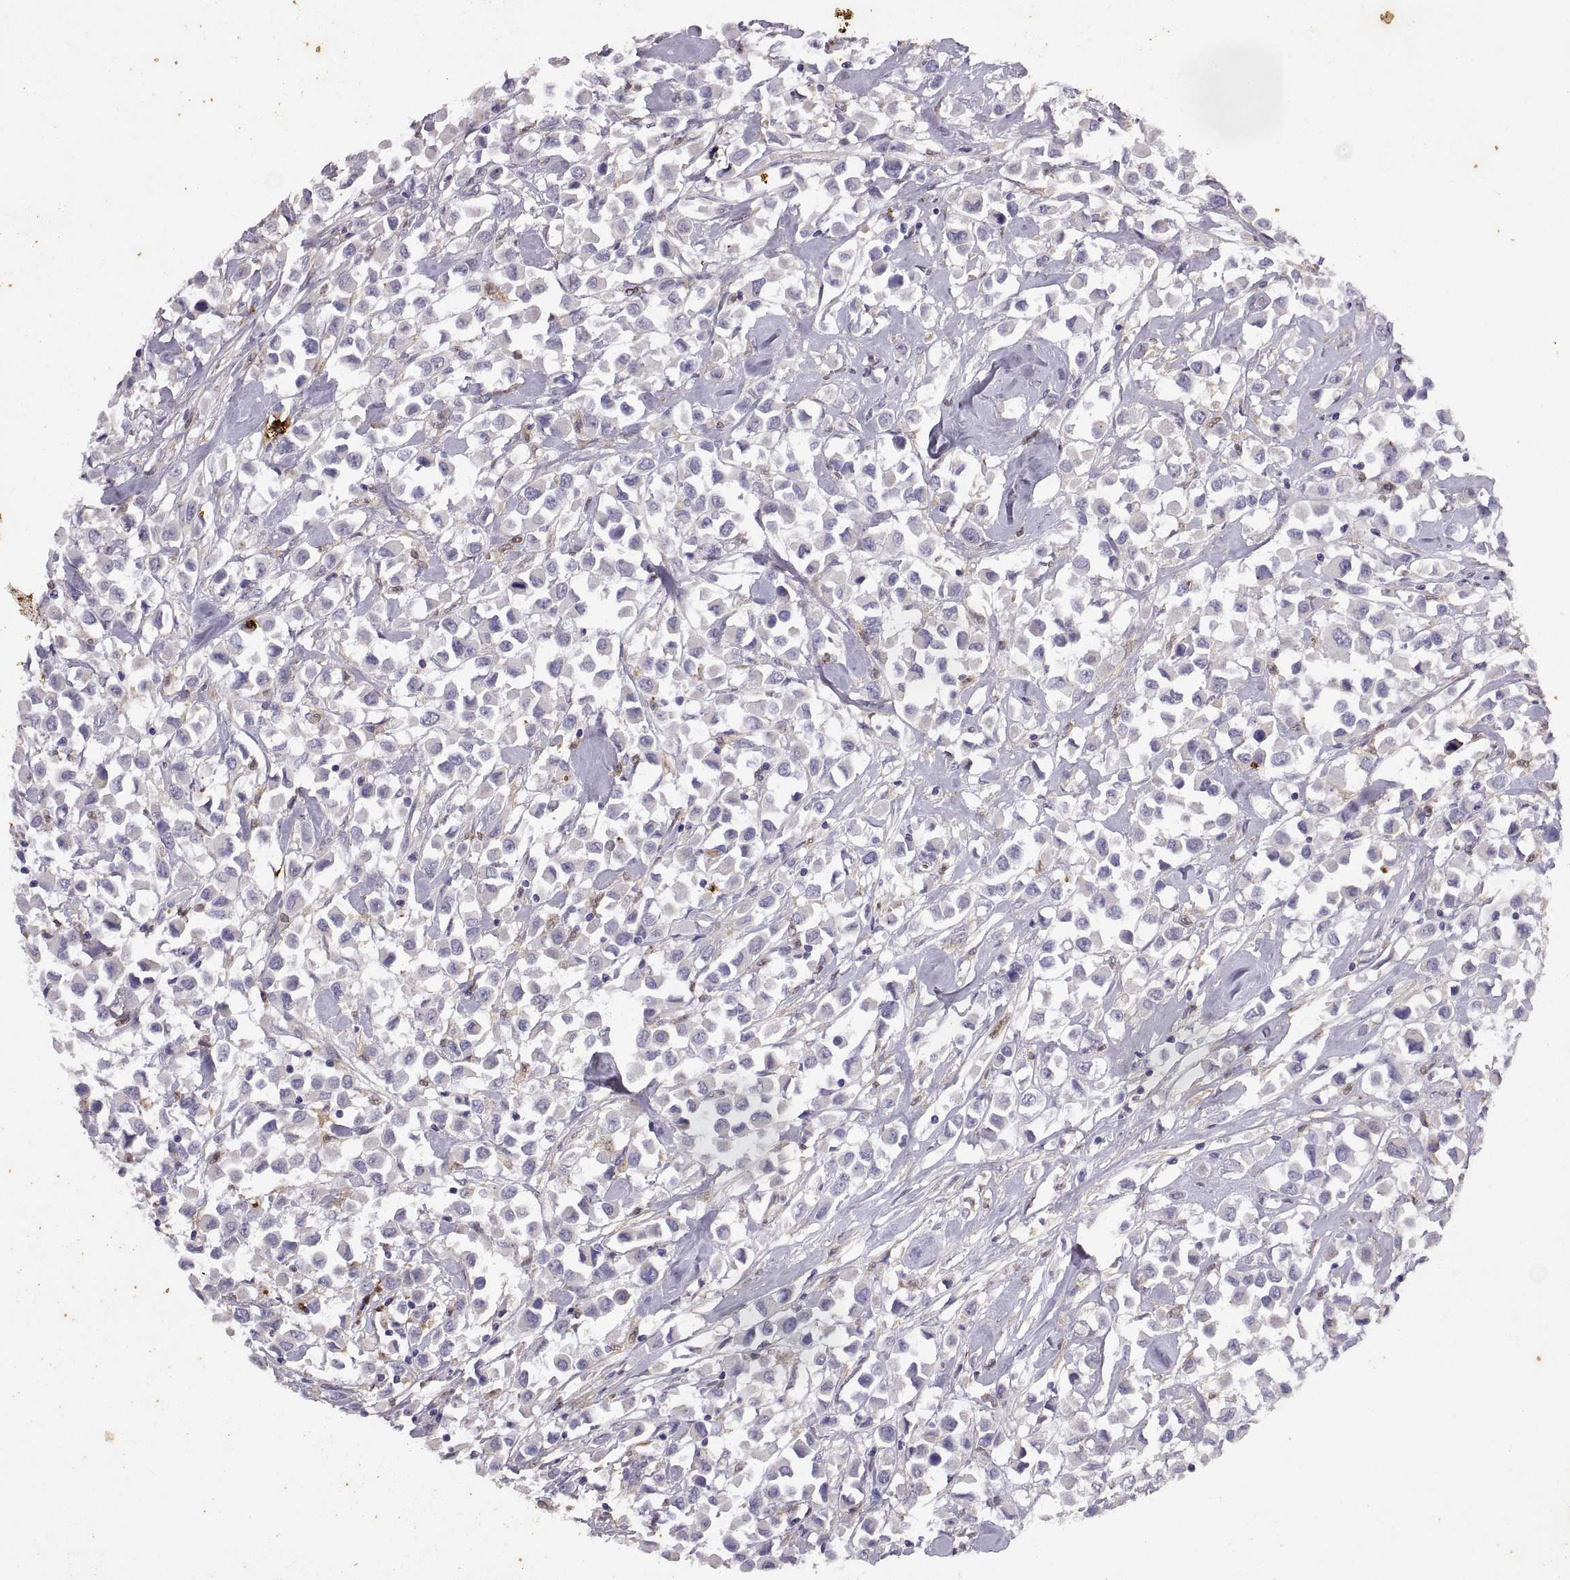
{"staining": {"intensity": "negative", "quantity": "none", "location": "none"}, "tissue": "breast cancer", "cell_type": "Tumor cells", "image_type": "cancer", "snomed": [{"axis": "morphology", "description": "Duct carcinoma"}, {"axis": "topography", "description": "Breast"}], "caption": "DAB immunohistochemical staining of breast cancer (infiltrating ductal carcinoma) reveals no significant staining in tumor cells. (DAB (3,3'-diaminobenzidine) immunohistochemistry visualized using brightfield microscopy, high magnification).", "gene": "DOK3", "patient": {"sex": "female", "age": 61}}